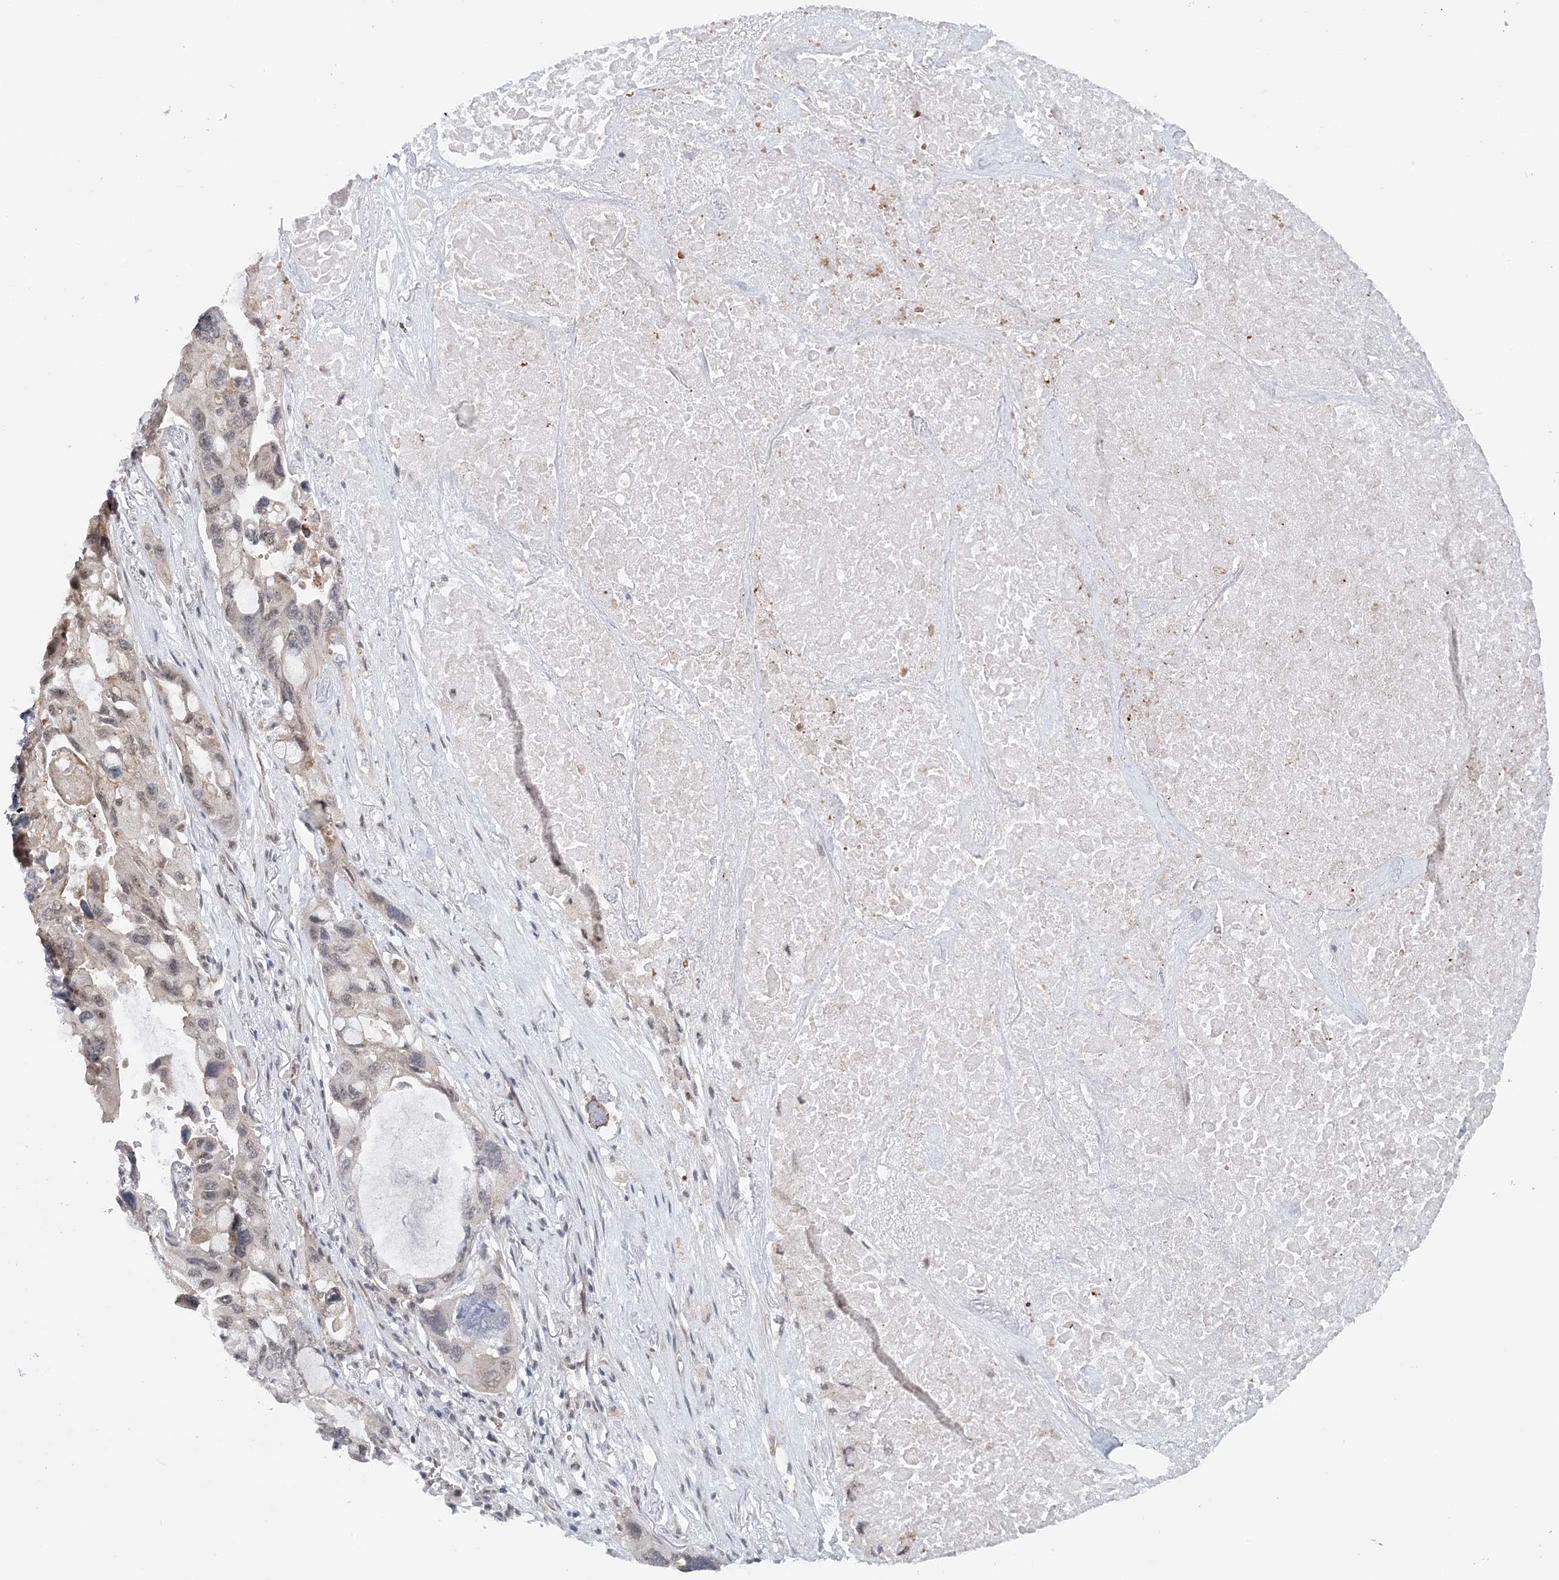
{"staining": {"intensity": "weak", "quantity": "25%-75%", "location": "nuclear"}, "tissue": "lung cancer", "cell_type": "Tumor cells", "image_type": "cancer", "snomed": [{"axis": "morphology", "description": "Squamous cell carcinoma, NOS"}, {"axis": "topography", "description": "Lung"}], "caption": "The image reveals a brown stain indicating the presence of a protein in the nuclear of tumor cells in lung cancer.", "gene": "CCDC152", "patient": {"sex": "female", "age": 73}}